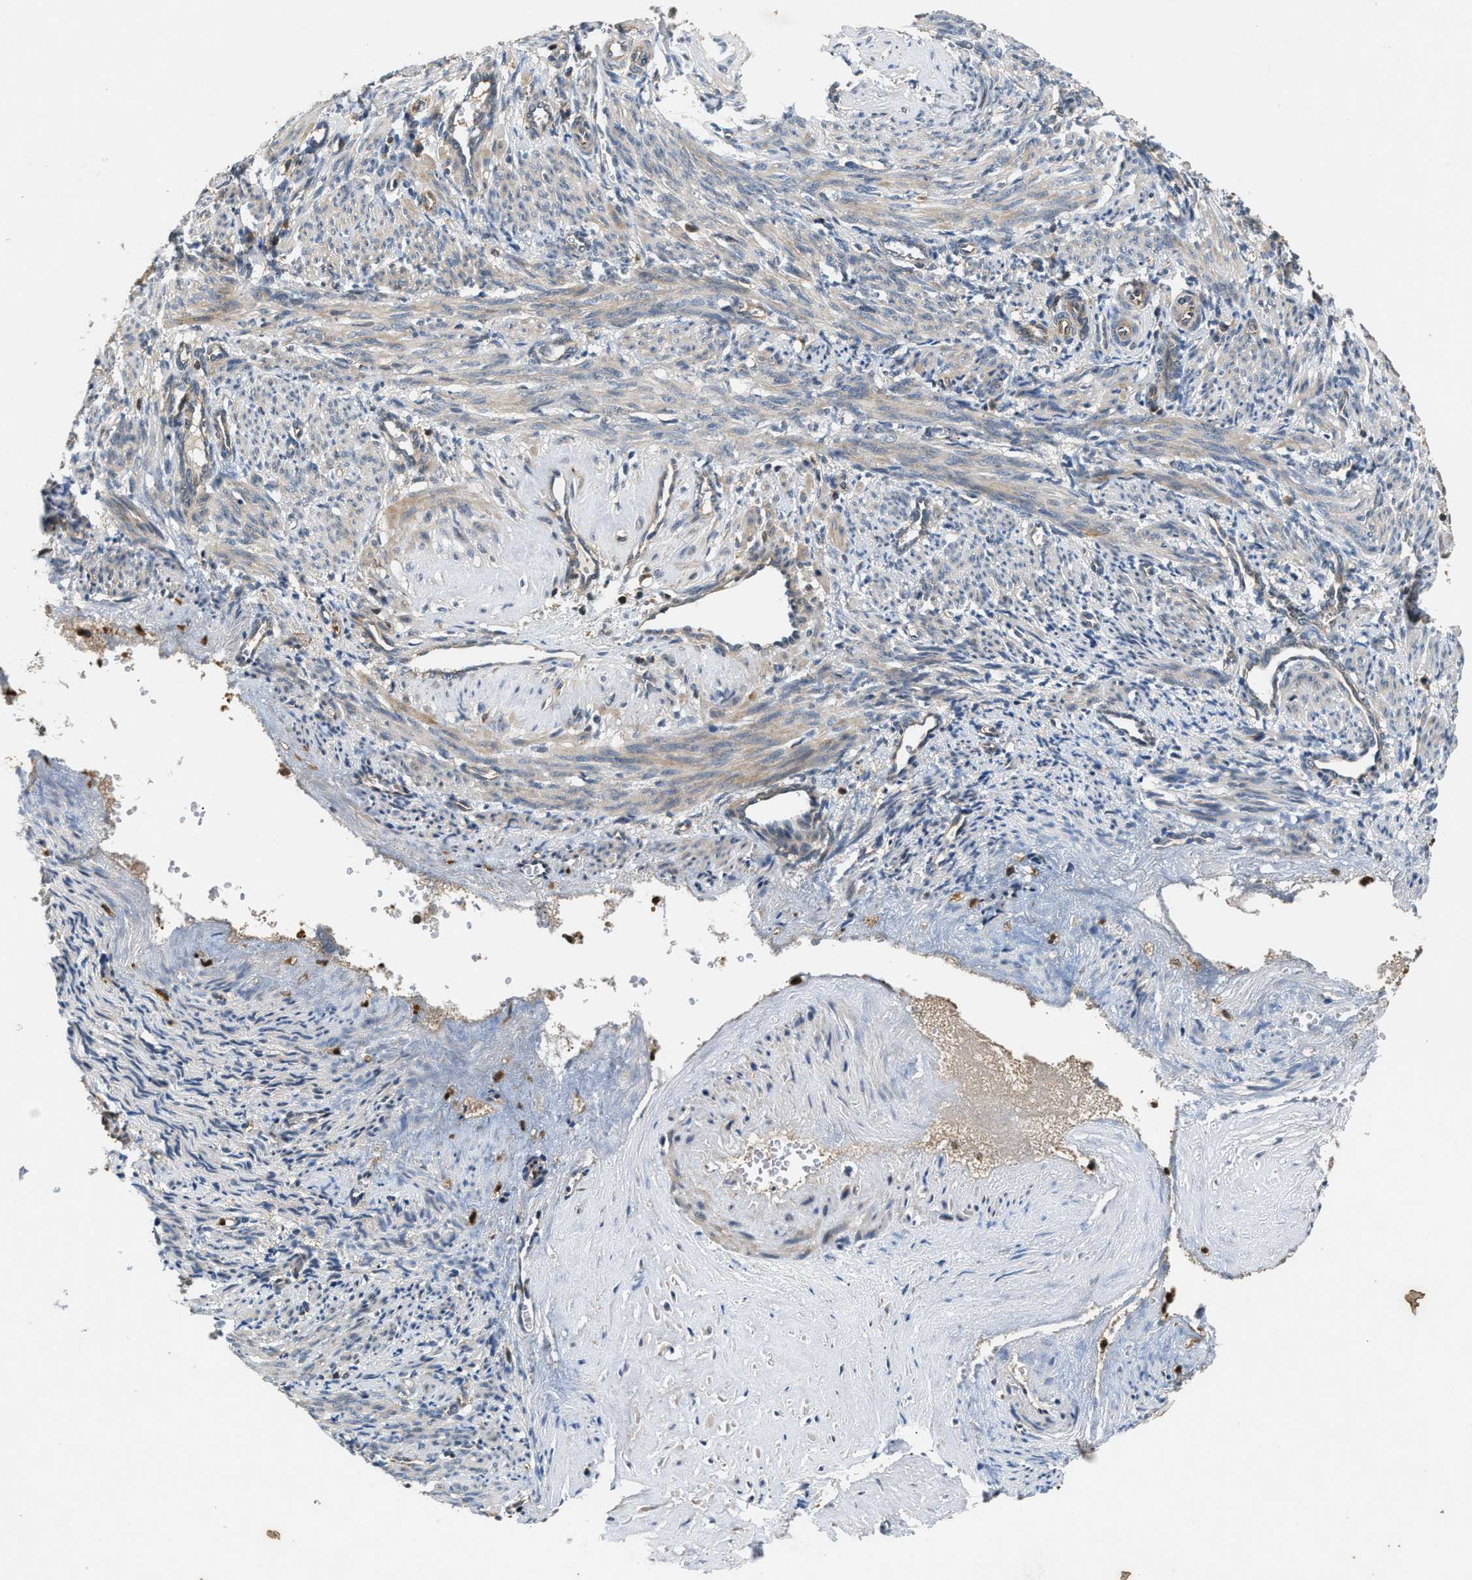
{"staining": {"intensity": "weak", "quantity": "25%-75%", "location": "cytoplasmic/membranous"}, "tissue": "smooth muscle", "cell_type": "Smooth muscle cells", "image_type": "normal", "snomed": [{"axis": "morphology", "description": "Normal tissue, NOS"}, {"axis": "topography", "description": "Endometrium"}], "caption": "Protein analysis of unremarkable smooth muscle shows weak cytoplasmic/membranous expression in approximately 25%-75% of smooth muscle cells. Immunohistochemistry (ihc) stains the protein of interest in brown and the nuclei are stained blue.", "gene": "CHUK", "patient": {"sex": "female", "age": 33}}